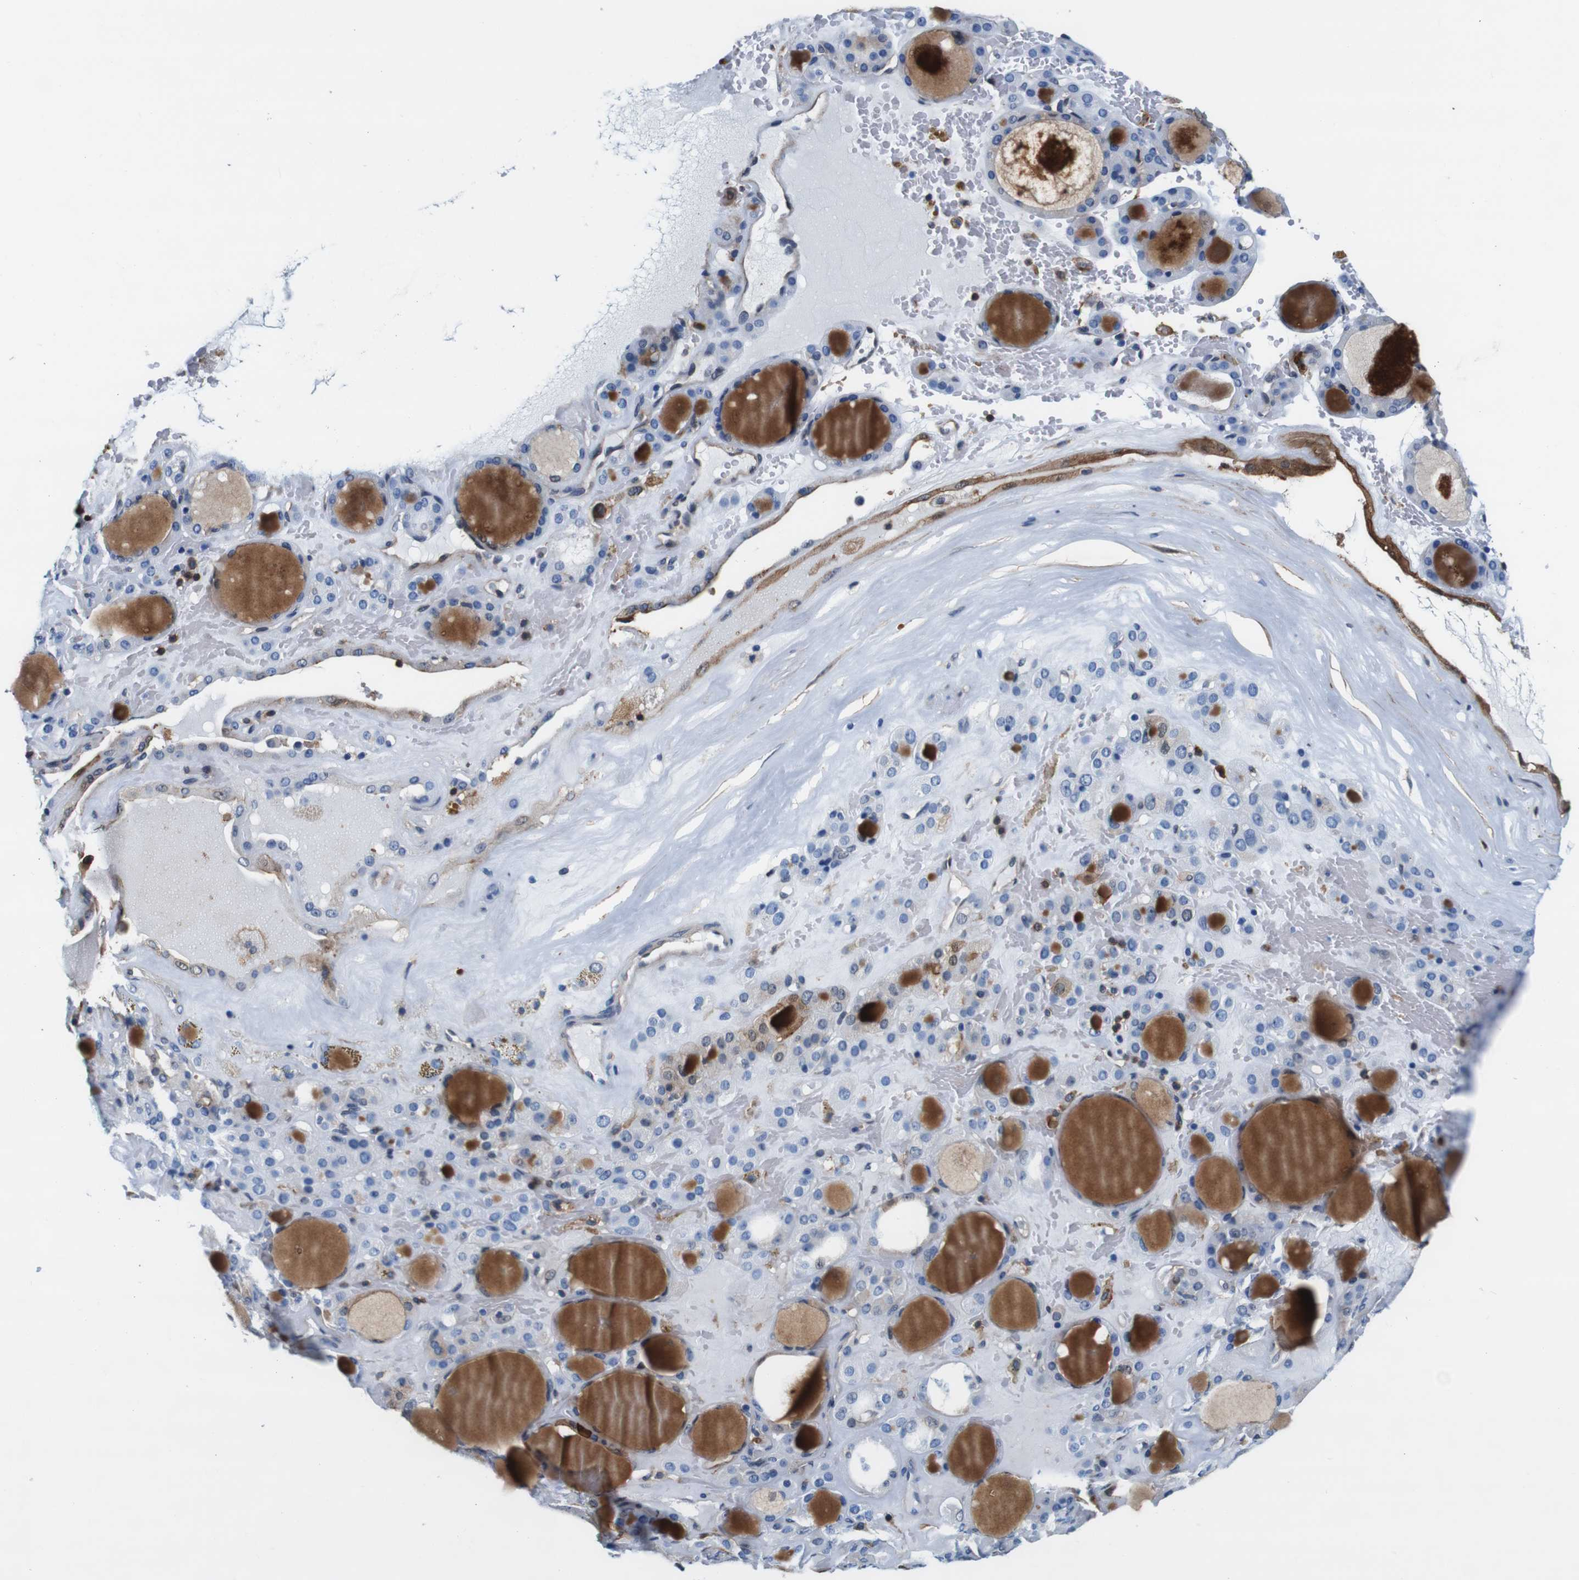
{"staining": {"intensity": "negative", "quantity": "none", "location": "none"}, "tissue": "thyroid gland", "cell_type": "Glandular cells", "image_type": "normal", "snomed": [{"axis": "morphology", "description": "Normal tissue, NOS"}, {"axis": "morphology", "description": "Carcinoma, NOS"}, {"axis": "topography", "description": "Thyroid gland"}], "caption": "Immunohistochemistry (IHC) of unremarkable human thyroid gland reveals no expression in glandular cells.", "gene": "ANXA1", "patient": {"sex": "female", "age": 86}}